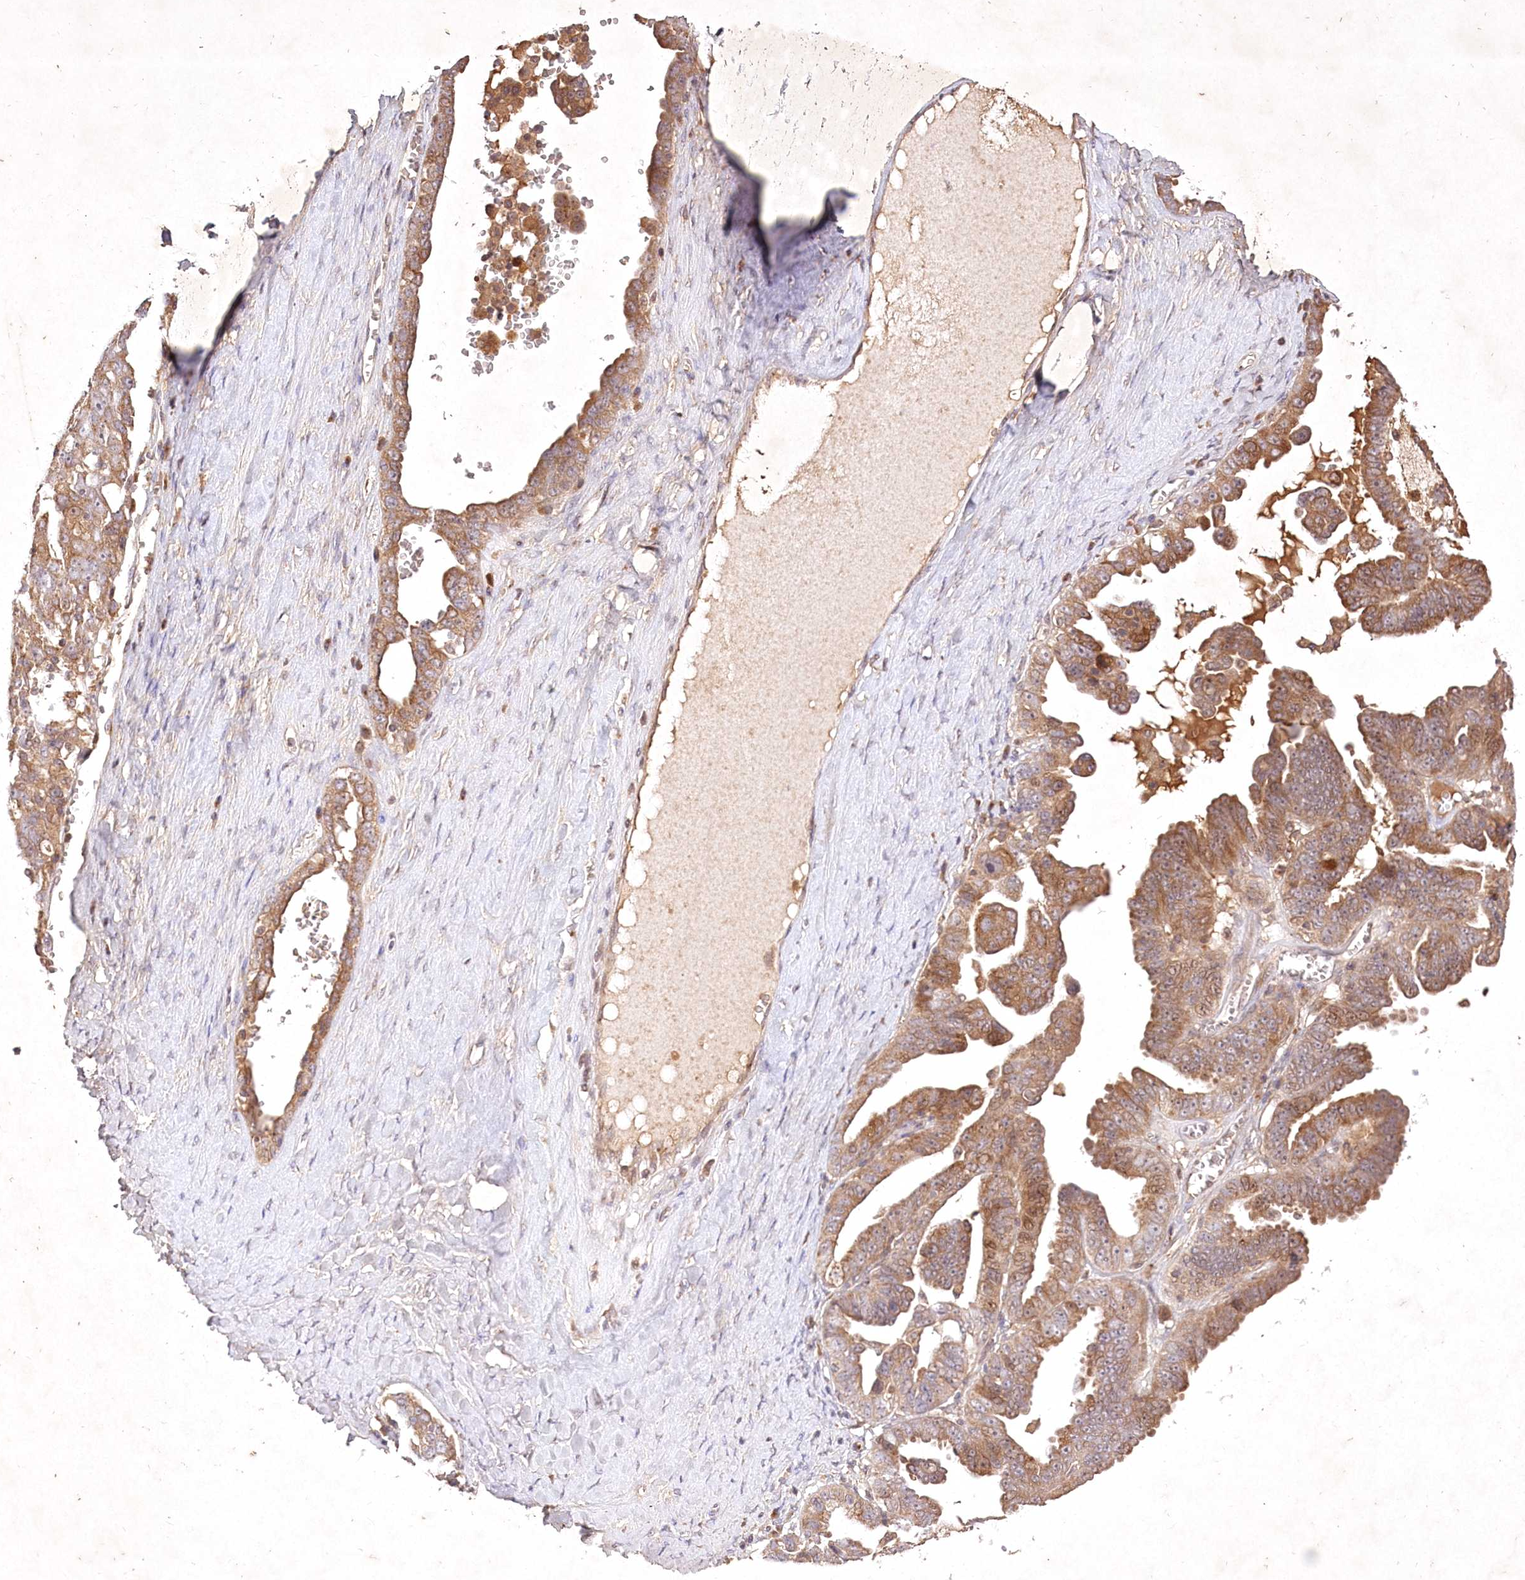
{"staining": {"intensity": "moderate", "quantity": ">75%", "location": "cytoplasmic/membranous"}, "tissue": "ovarian cancer", "cell_type": "Tumor cells", "image_type": "cancer", "snomed": [{"axis": "morphology", "description": "Carcinoma, endometroid"}, {"axis": "topography", "description": "Ovary"}], "caption": "Tumor cells display medium levels of moderate cytoplasmic/membranous positivity in about >75% of cells in ovarian cancer. The protein is stained brown, and the nuclei are stained in blue (DAB (3,3'-diaminobenzidine) IHC with brightfield microscopy, high magnification).", "gene": "IRAK1BP1", "patient": {"sex": "female", "age": 62}}